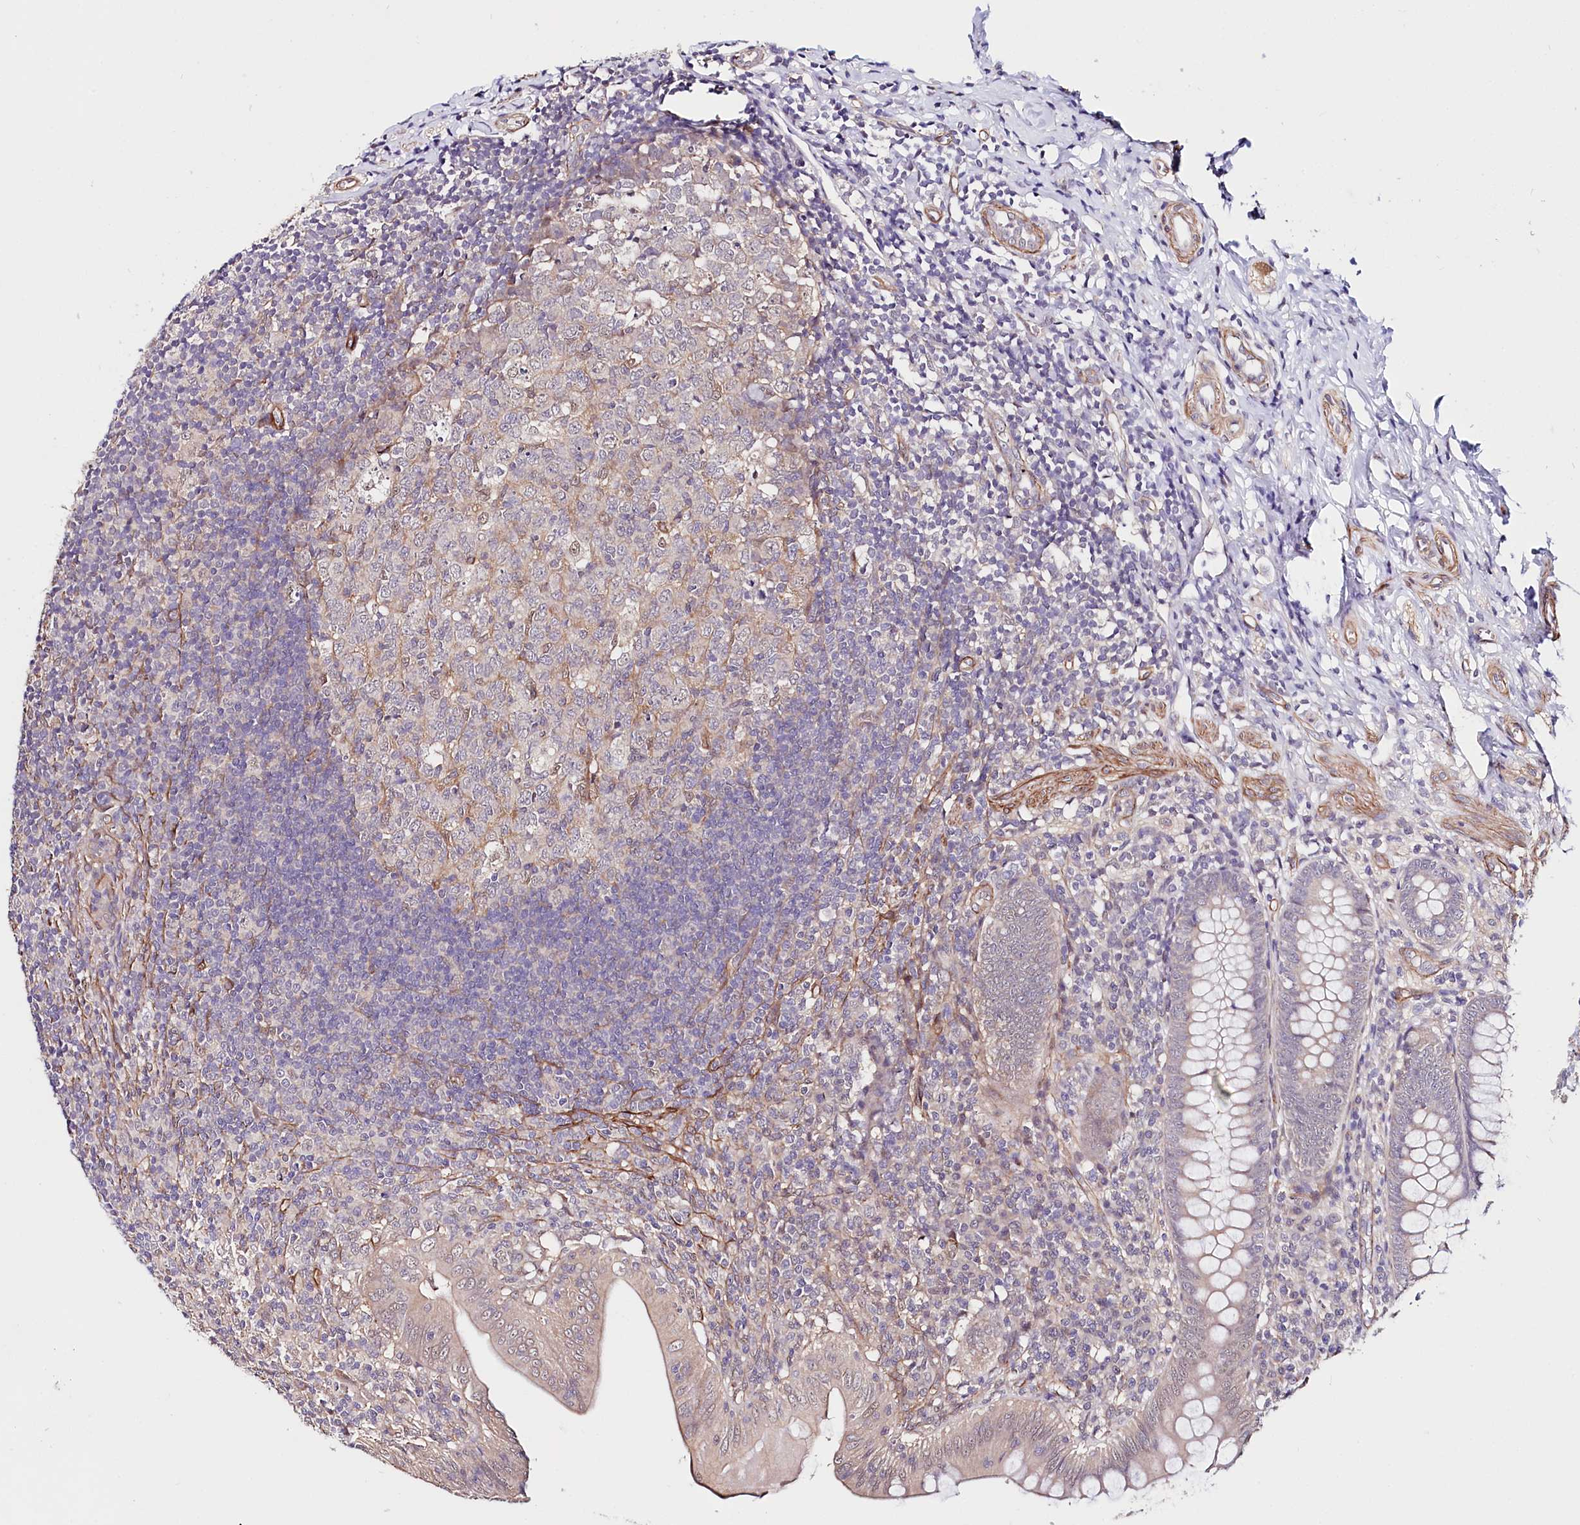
{"staining": {"intensity": "weak", "quantity": "25%-75%", "location": "cytoplasmic/membranous"}, "tissue": "appendix", "cell_type": "Glandular cells", "image_type": "normal", "snomed": [{"axis": "morphology", "description": "Normal tissue, NOS"}, {"axis": "topography", "description": "Appendix"}], "caption": "Appendix stained with immunohistochemistry (IHC) shows weak cytoplasmic/membranous staining in about 25%-75% of glandular cells. The protein is stained brown, and the nuclei are stained in blue (DAB (3,3'-diaminobenzidine) IHC with brightfield microscopy, high magnification).", "gene": "PPP2R5B", "patient": {"sex": "male", "age": 14}}